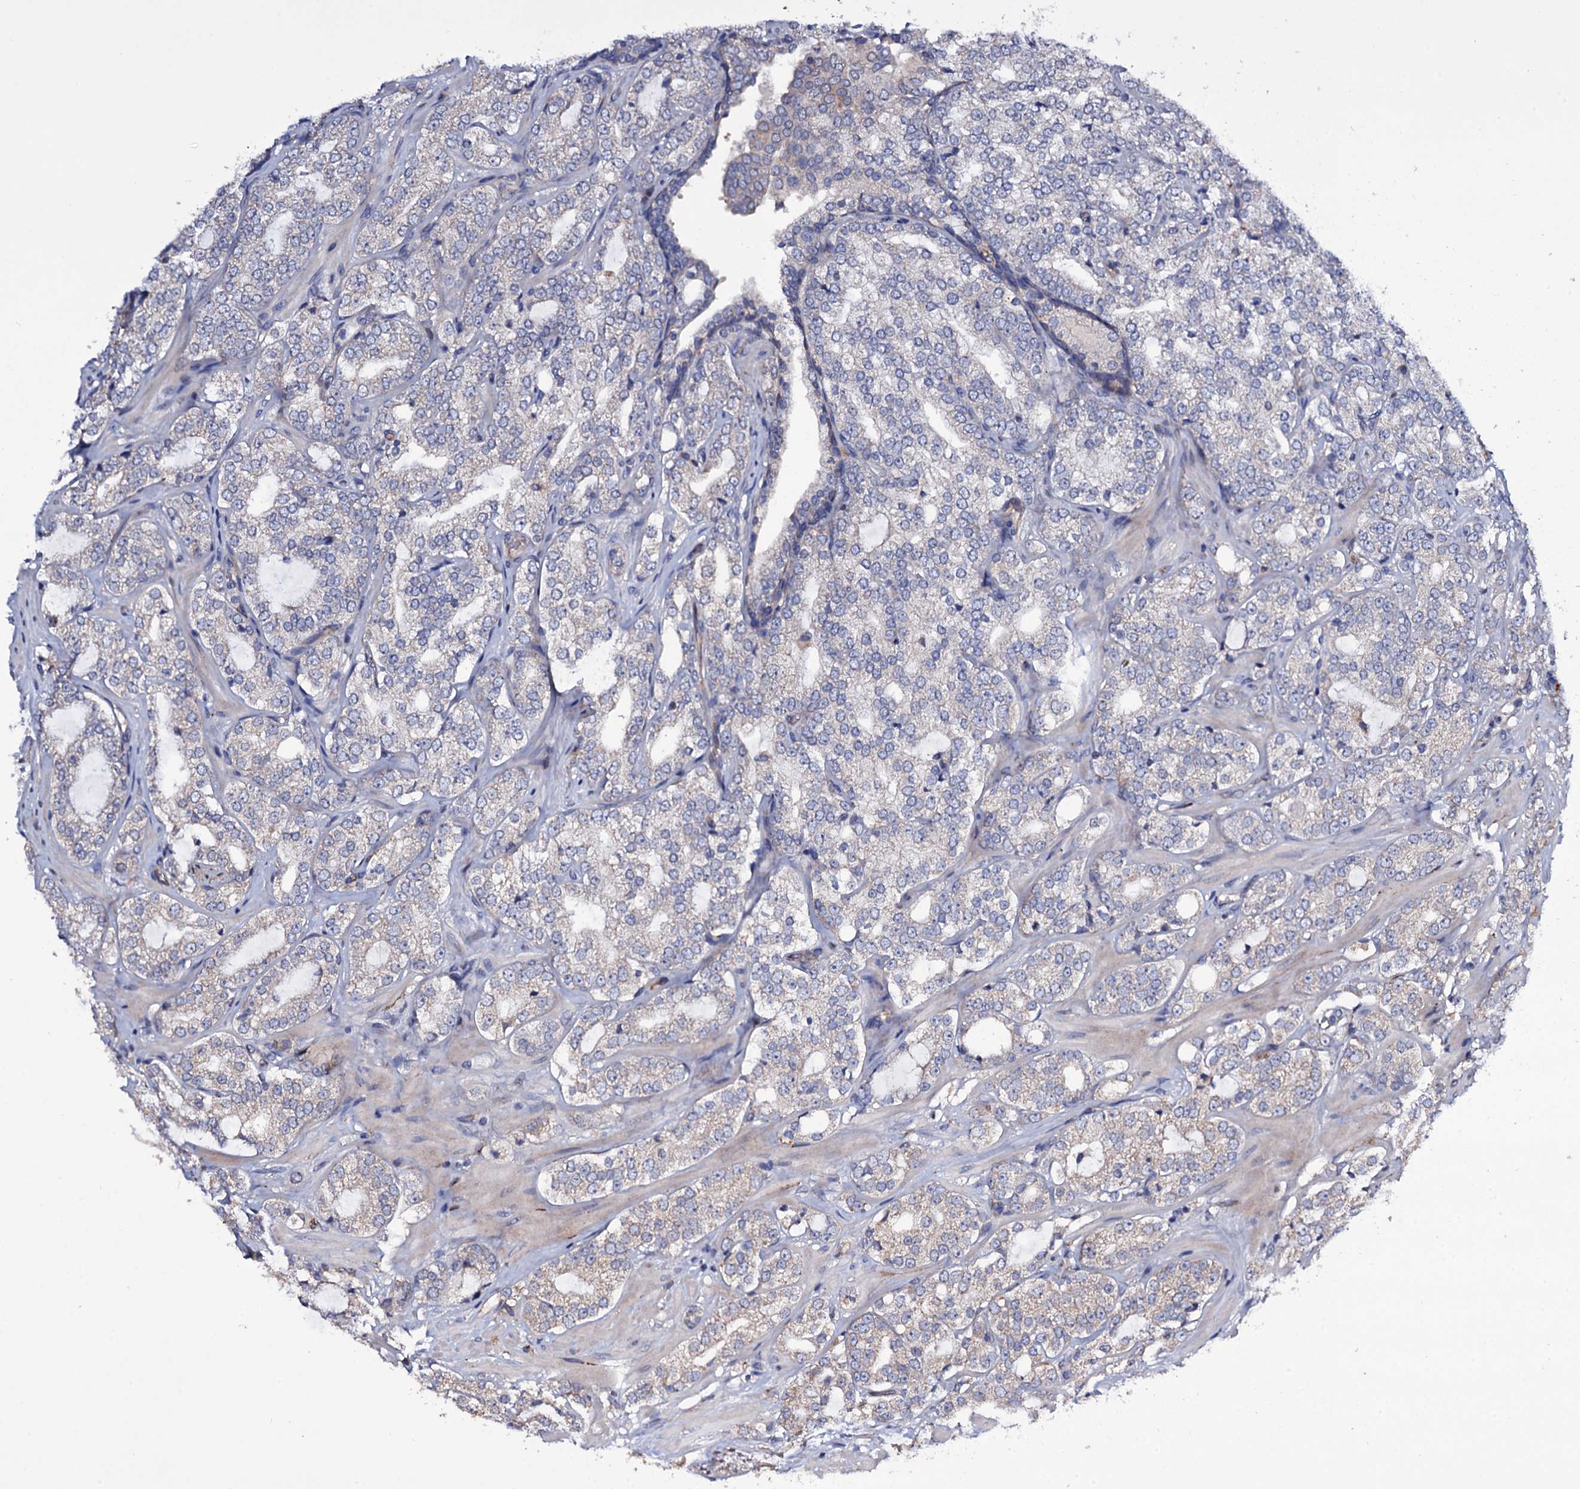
{"staining": {"intensity": "negative", "quantity": "none", "location": "none"}, "tissue": "prostate cancer", "cell_type": "Tumor cells", "image_type": "cancer", "snomed": [{"axis": "morphology", "description": "Adenocarcinoma, High grade"}, {"axis": "topography", "description": "Prostate"}], "caption": "This is an immunohistochemistry micrograph of human prostate cancer (adenocarcinoma (high-grade)). There is no staining in tumor cells.", "gene": "BCL2L14", "patient": {"sex": "male", "age": 64}}